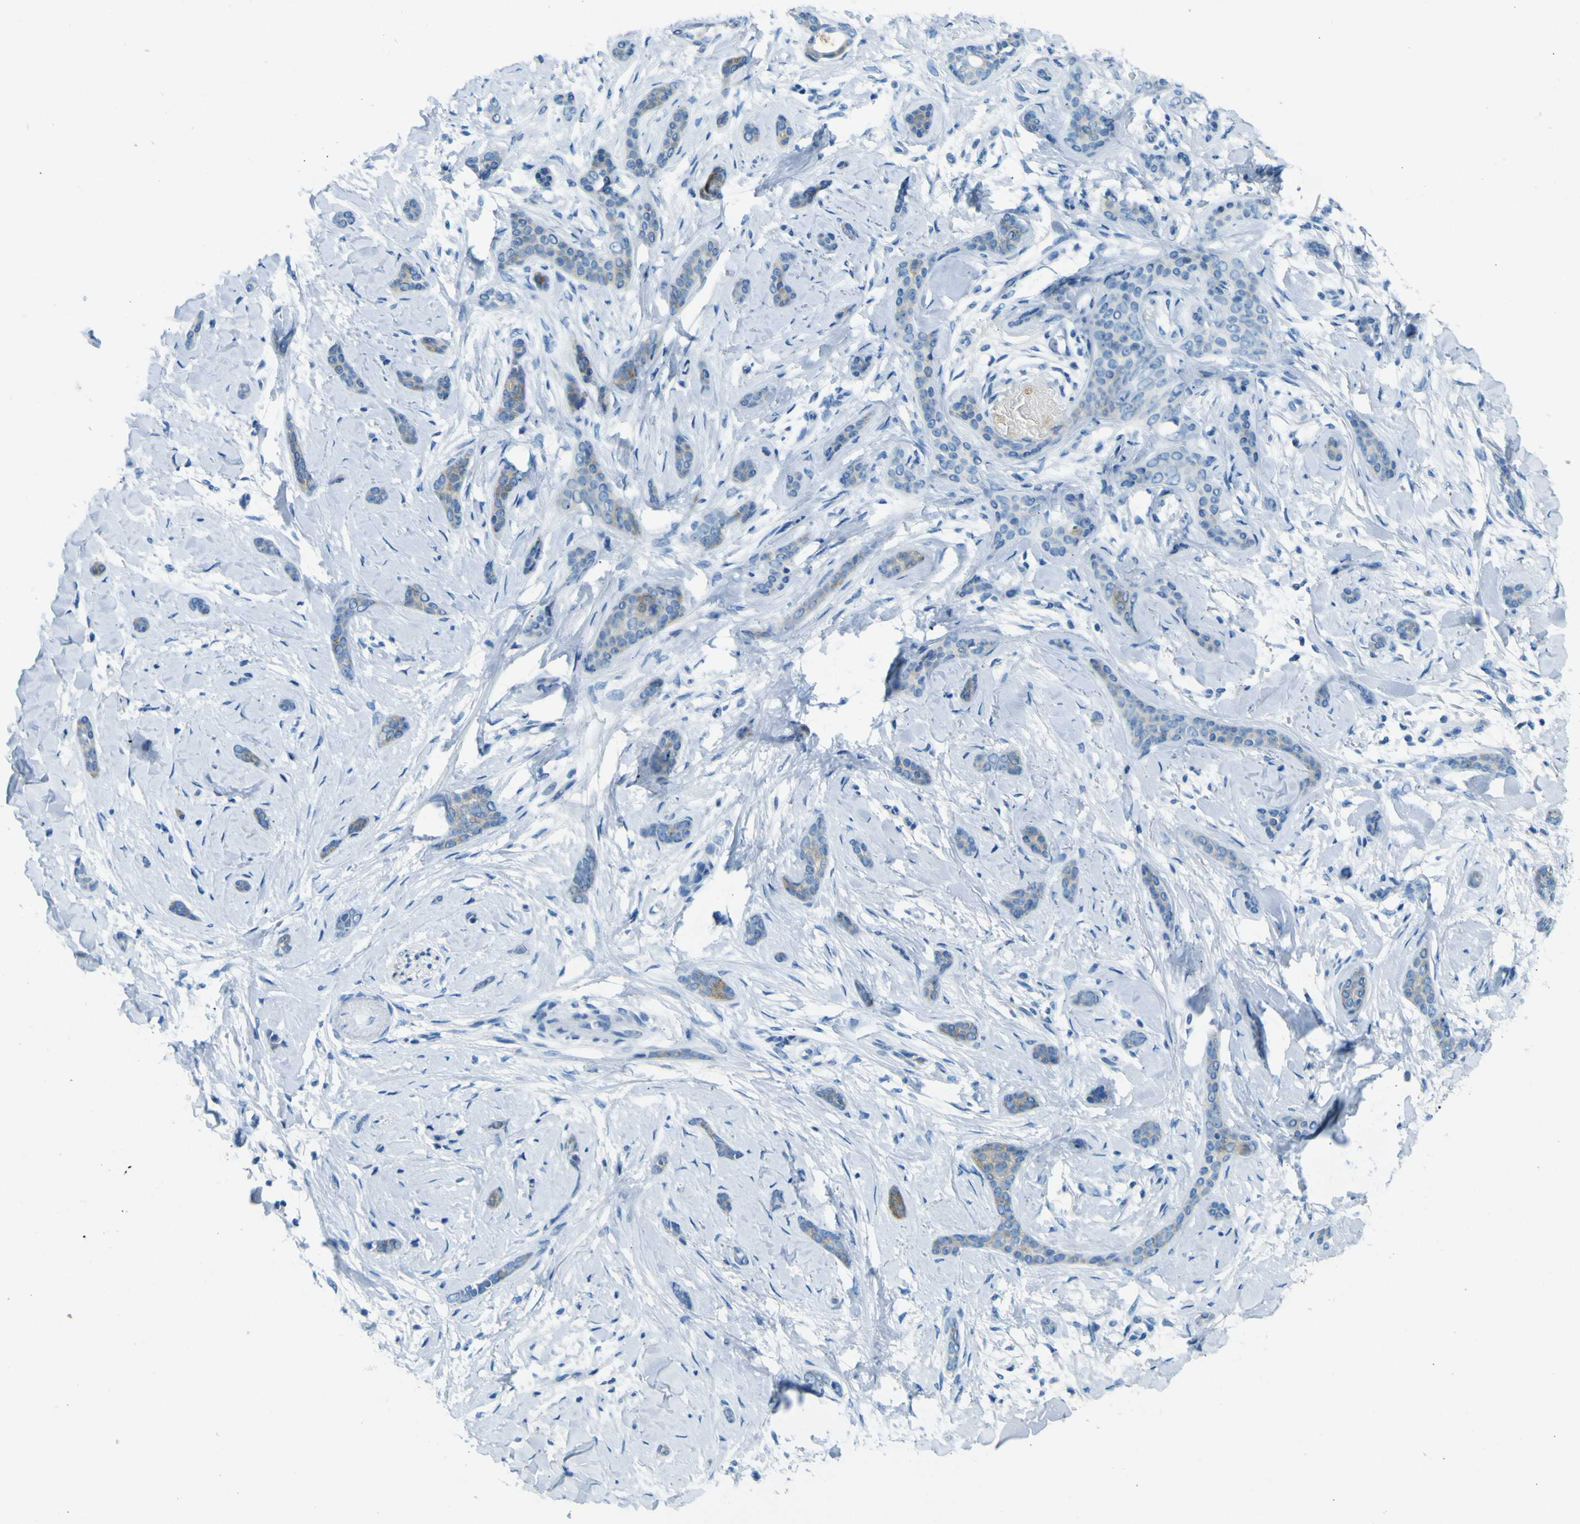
{"staining": {"intensity": "moderate", "quantity": "<25%", "location": "cytoplasmic/membranous"}, "tissue": "skin cancer", "cell_type": "Tumor cells", "image_type": "cancer", "snomed": [{"axis": "morphology", "description": "Basal cell carcinoma"}, {"axis": "morphology", "description": "Adnexal tumor, benign"}, {"axis": "topography", "description": "Skin"}], "caption": "High-magnification brightfield microscopy of benign adnexal tumor (skin) stained with DAB (3,3'-diaminobenzidine) (brown) and counterstained with hematoxylin (blue). tumor cells exhibit moderate cytoplasmic/membranous expression is identified in about<25% of cells.", "gene": "SORCS1", "patient": {"sex": "female", "age": 42}}